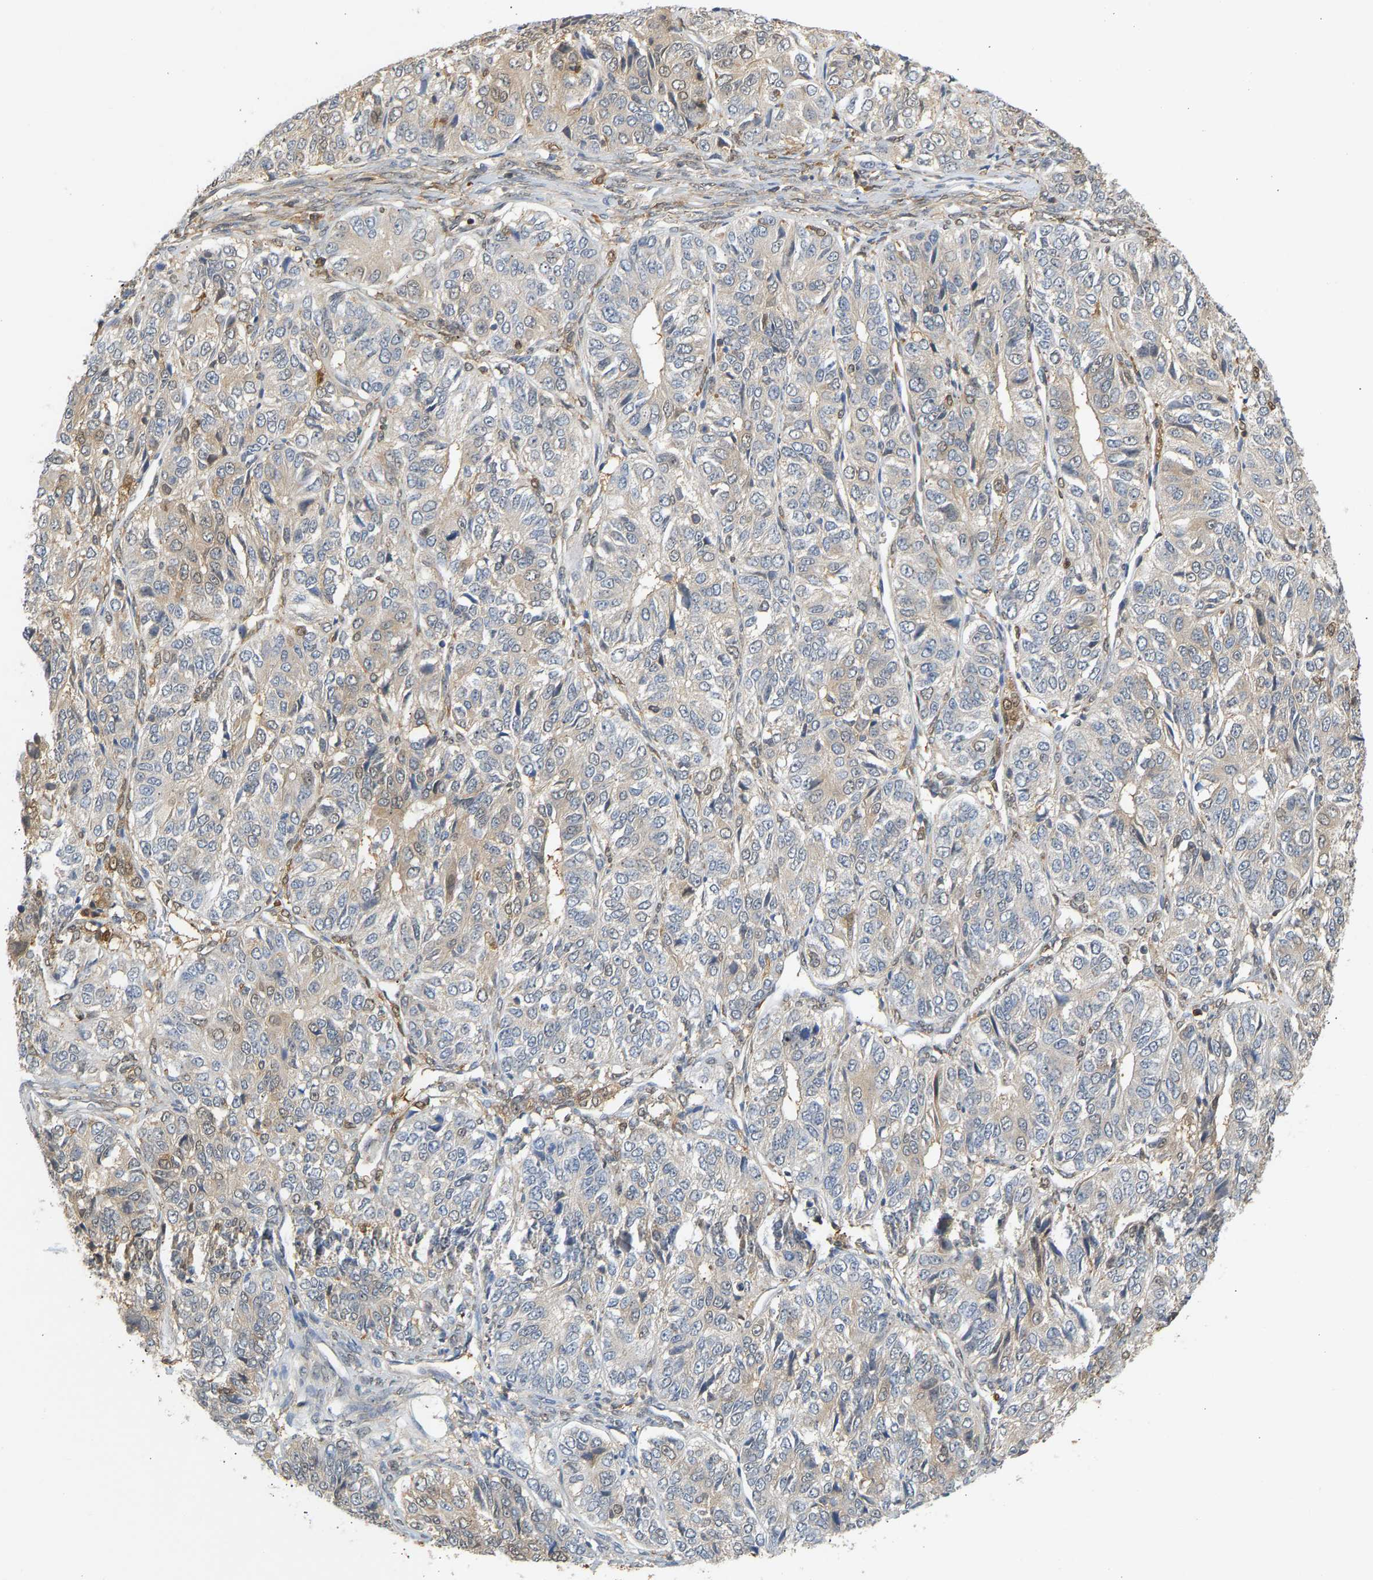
{"staining": {"intensity": "weak", "quantity": "<25%", "location": "cytoplasmic/membranous"}, "tissue": "ovarian cancer", "cell_type": "Tumor cells", "image_type": "cancer", "snomed": [{"axis": "morphology", "description": "Carcinoma, endometroid"}, {"axis": "topography", "description": "Ovary"}], "caption": "DAB (3,3'-diaminobenzidine) immunohistochemical staining of human endometroid carcinoma (ovarian) reveals no significant staining in tumor cells.", "gene": "ENO1", "patient": {"sex": "female", "age": 51}}